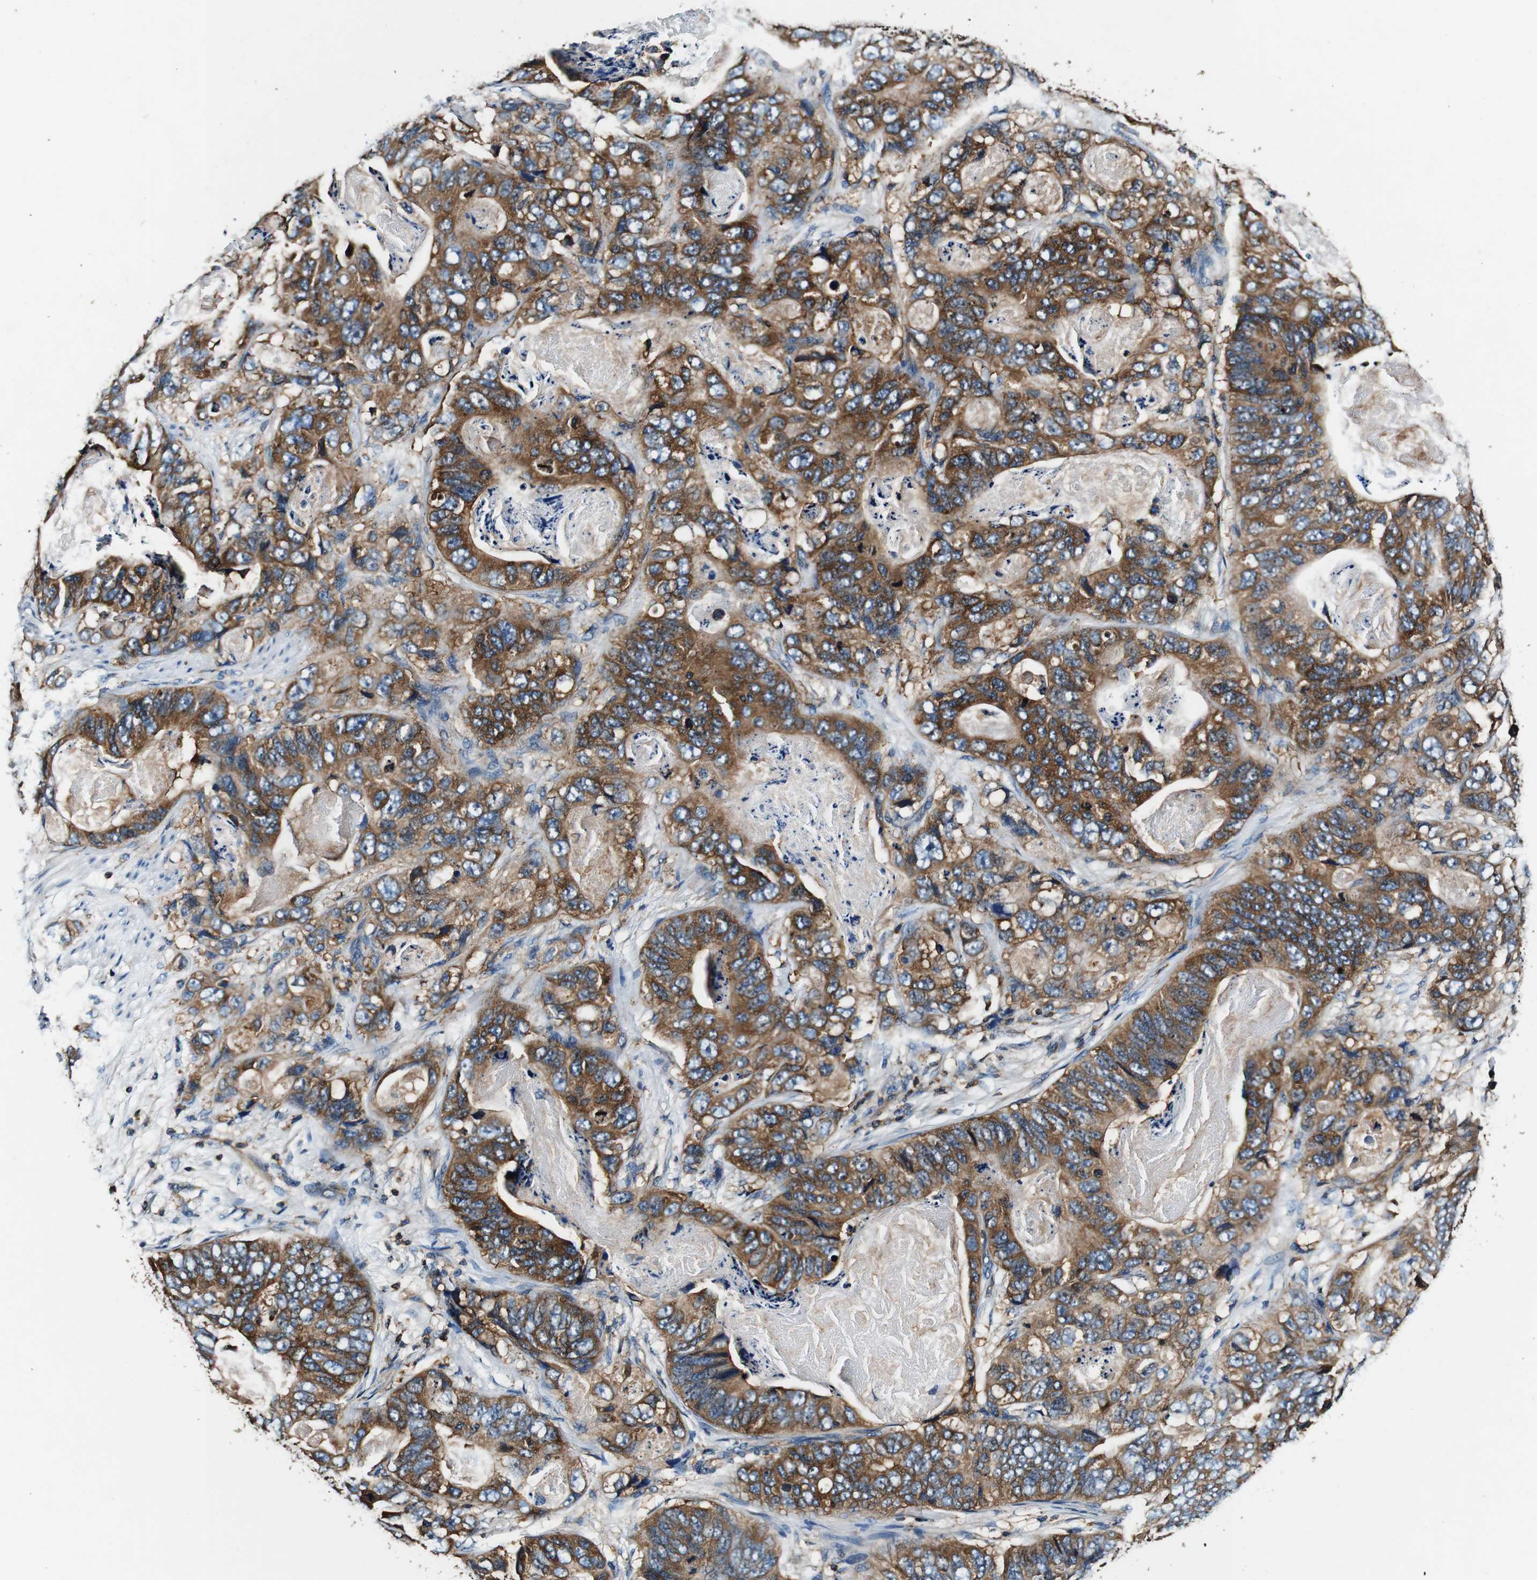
{"staining": {"intensity": "moderate", "quantity": ">75%", "location": "cytoplasmic/membranous"}, "tissue": "stomach cancer", "cell_type": "Tumor cells", "image_type": "cancer", "snomed": [{"axis": "morphology", "description": "Adenocarcinoma, NOS"}, {"axis": "topography", "description": "Stomach"}], "caption": "Moderate cytoplasmic/membranous protein expression is identified in approximately >75% of tumor cells in stomach adenocarcinoma.", "gene": "RHOT2", "patient": {"sex": "female", "age": 89}}